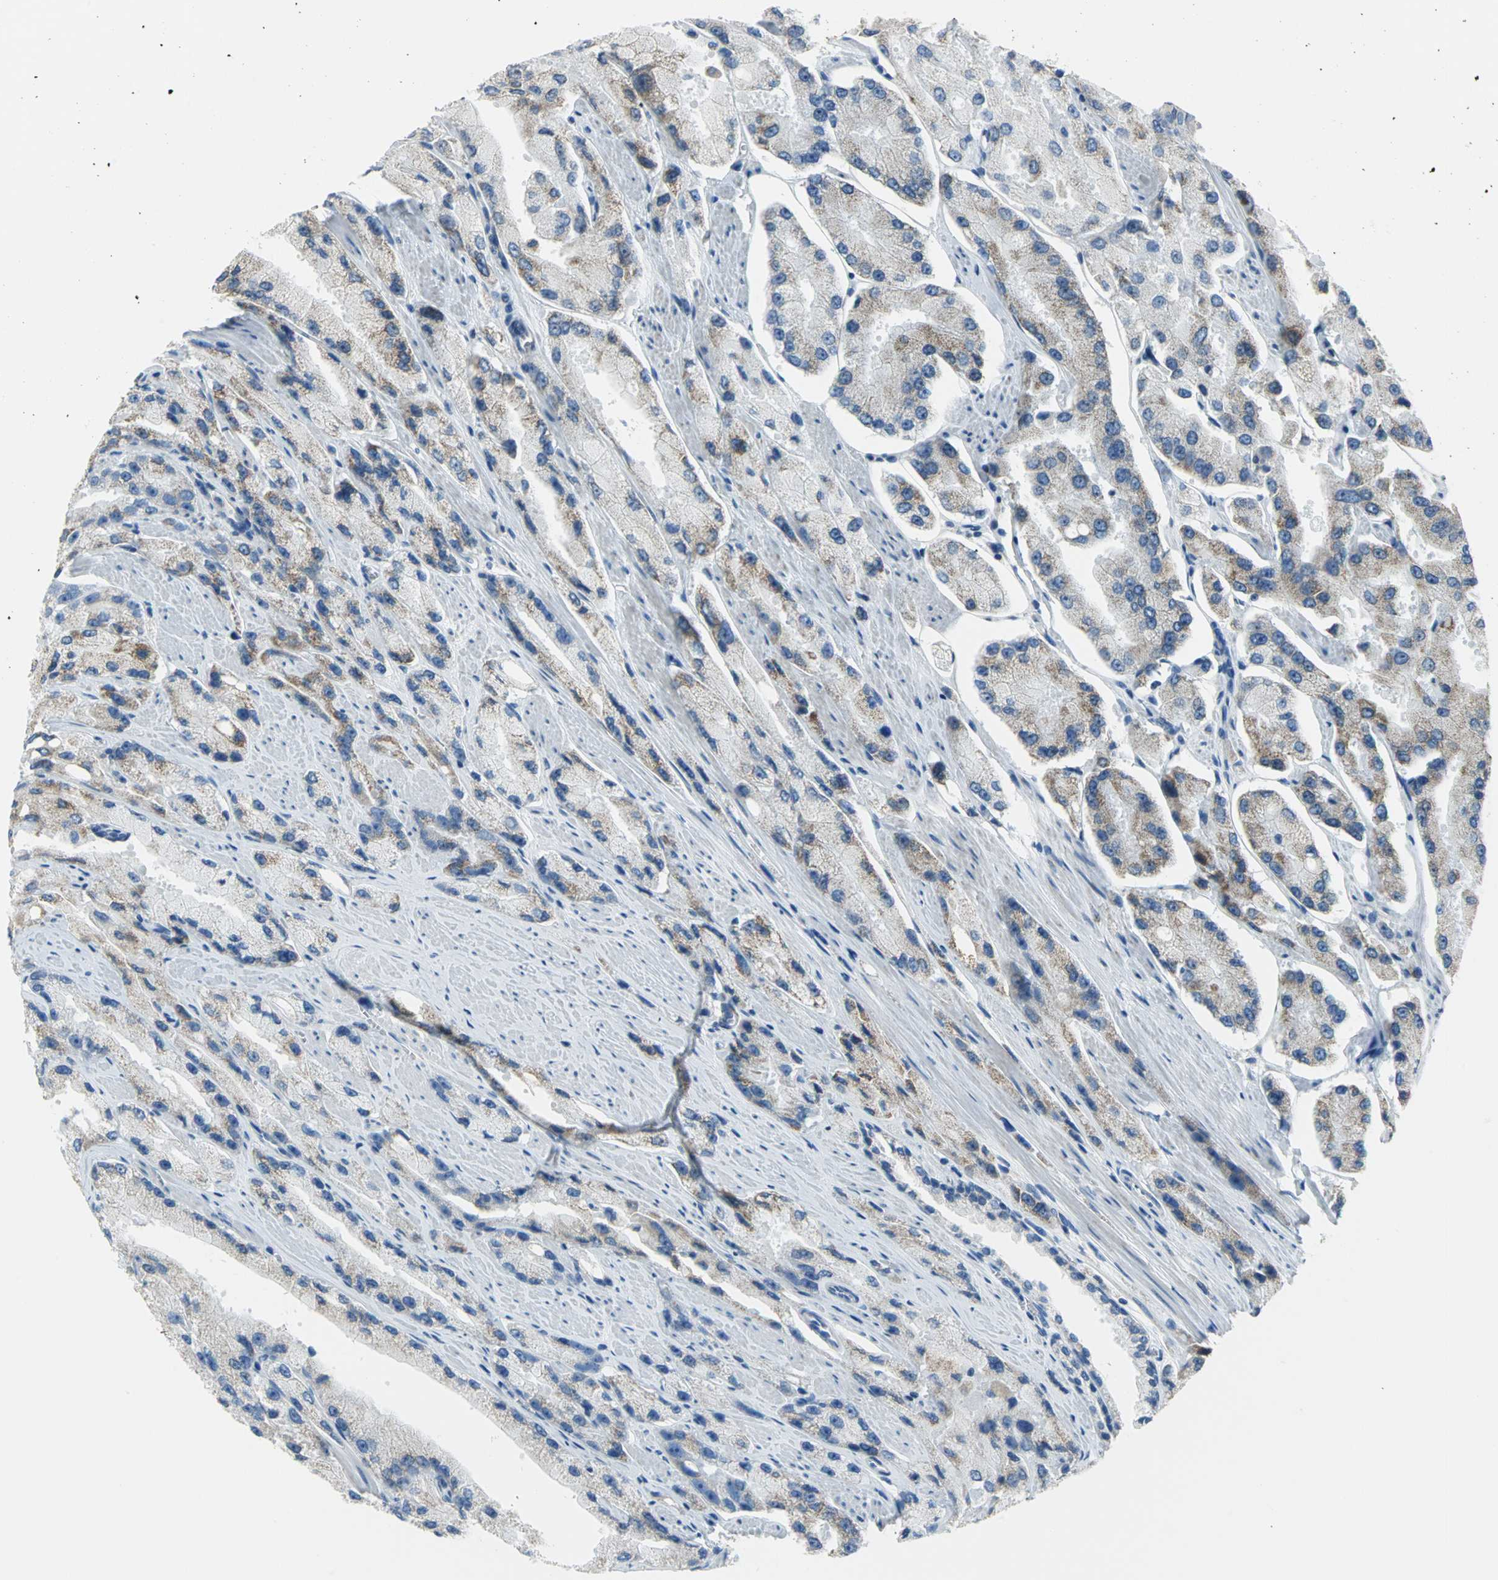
{"staining": {"intensity": "weak", "quantity": "25%-75%", "location": "cytoplasmic/membranous"}, "tissue": "prostate cancer", "cell_type": "Tumor cells", "image_type": "cancer", "snomed": [{"axis": "morphology", "description": "Adenocarcinoma, High grade"}, {"axis": "topography", "description": "Prostate"}], "caption": "Weak cytoplasmic/membranous protein staining is present in about 25%-75% of tumor cells in adenocarcinoma (high-grade) (prostate). (brown staining indicates protein expression, while blue staining denotes nuclei).", "gene": "ALOX15", "patient": {"sex": "male", "age": 58}}